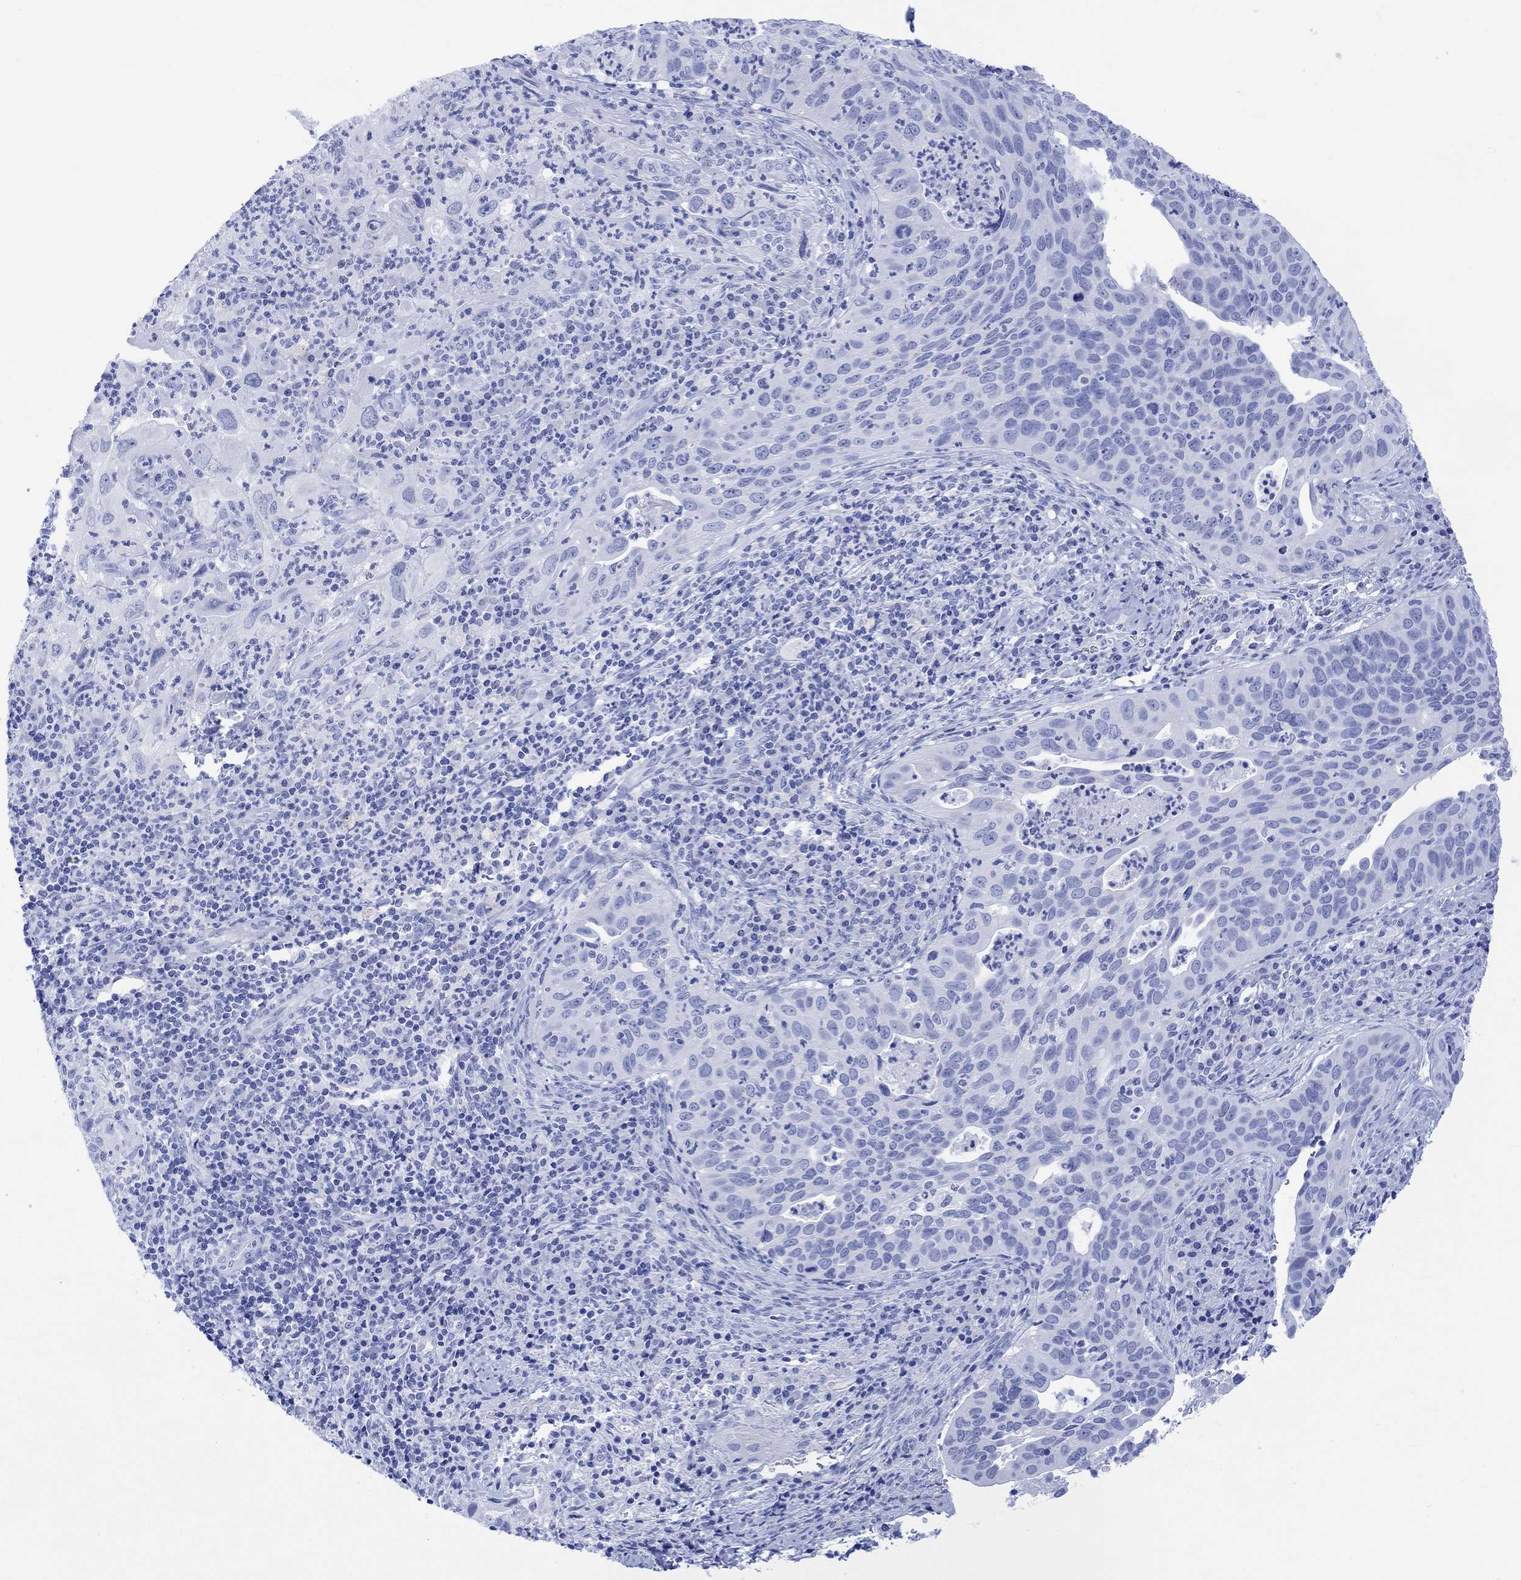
{"staining": {"intensity": "negative", "quantity": "none", "location": "none"}, "tissue": "cervical cancer", "cell_type": "Tumor cells", "image_type": "cancer", "snomed": [{"axis": "morphology", "description": "Squamous cell carcinoma, NOS"}, {"axis": "topography", "description": "Cervix"}], "caption": "Photomicrograph shows no significant protein positivity in tumor cells of cervical cancer (squamous cell carcinoma). (DAB immunohistochemistry (IHC) with hematoxylin counter stain).", "gene": "CELF4", "patient": {"sex": "female", "age": 26}}